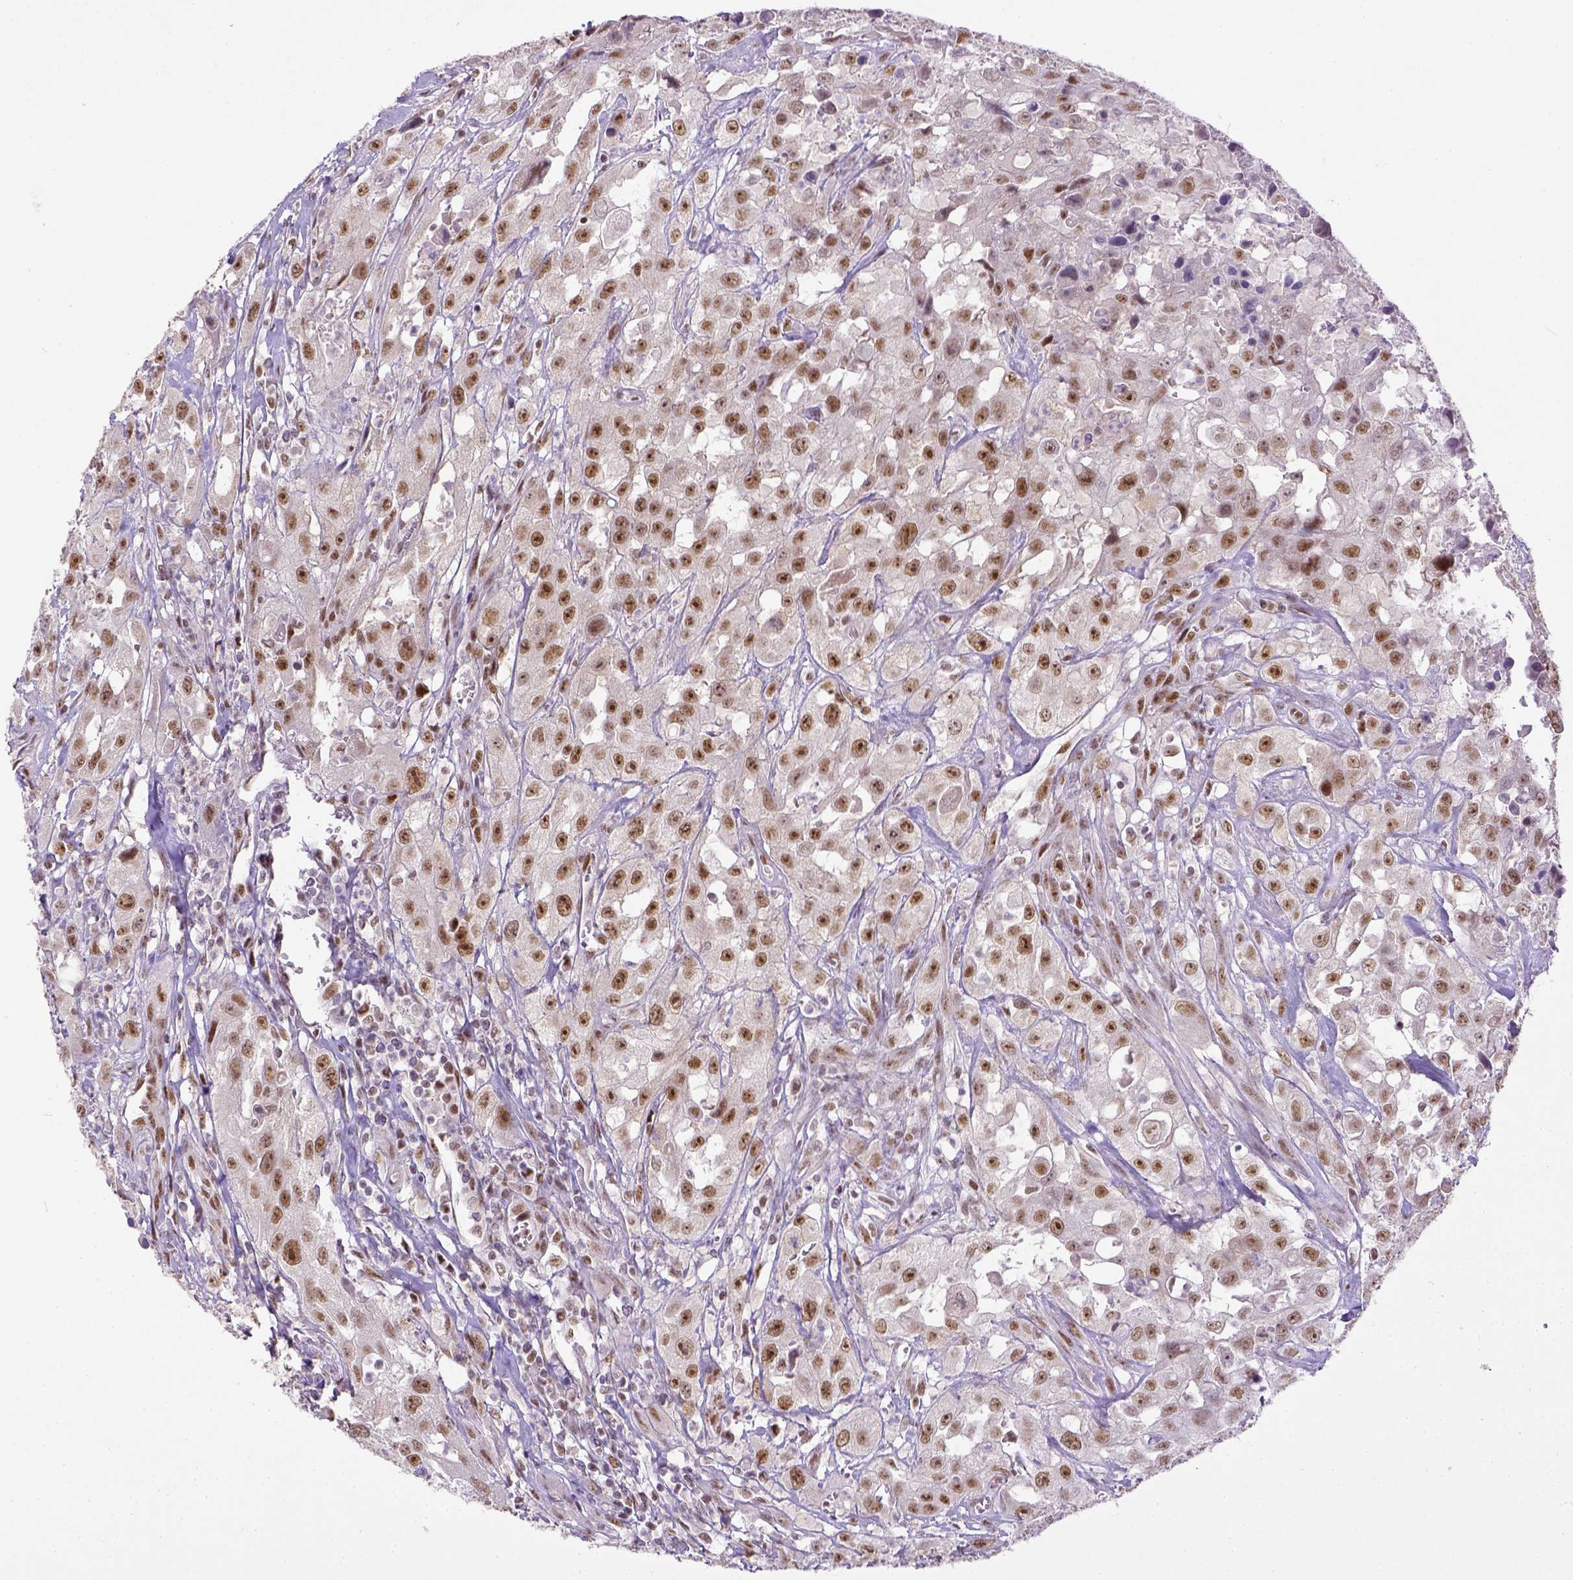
{"staining": {"intensity": "moderate", "quantity": ">75%", "location": "nuclear"}, "tissue": "urothelial cancer", "cell_type": "Tumor cells", "image_type": "cancer", "snomed": [{"axis": "morphology", "description": "Urothelial carcinoma, High grade"}, {"axis": "topography", "description": "Urinary bladder"}], "caption": "An image of urothelial cancer stained for a protein shows moderate nuclear brown staining in tumor cells. Ihc stains the protein of interest in brown and the nuclei are stained blue.", "gene": "ERCC1", "patient": {"sex": "male", "age": 79}}